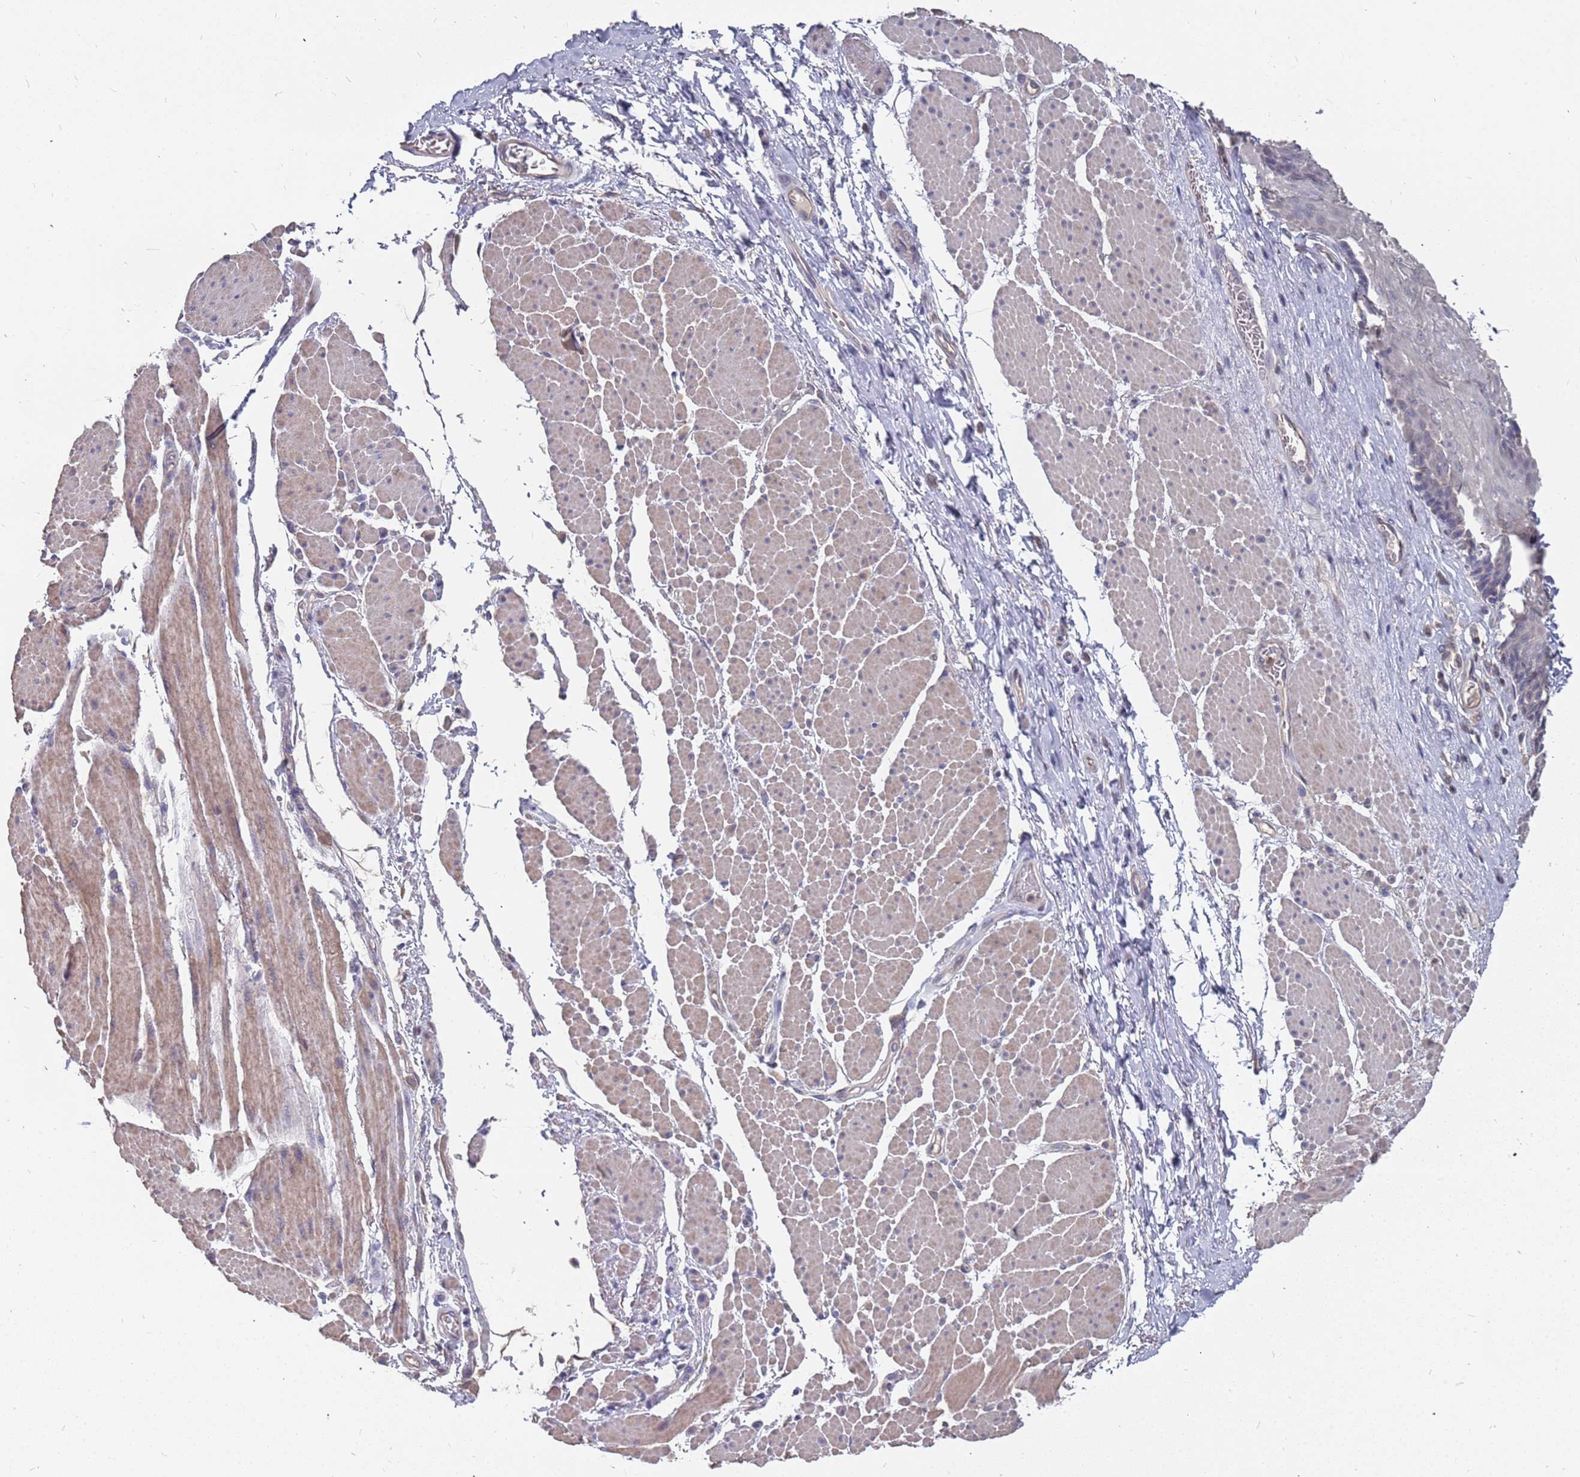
{"staining": {"intensity": "negative", "quantity": "none", "location": "none"}, "tissue": "esophagus", "cell_type": "Squamous epithelial cells", "image_type": "normal", "snomed": [{"axis": "morphology", "description": "Normal tissue, NOS"}, {"axis": "topography", "description": "Esophagus"}], "caption": "DAB (3,3'-diaminobenzidine) immunohistochemical staining of normal esophagus exhibits no significant positivity in squamous epithelial cells. The staining is performed using DAB (3,3'-diaminobenzidine) brown chromogen with nuclei counter-stained in using hematoxylin.", "gene": "TCEANC2", "patient": {"sex": "female", "age": 66}}